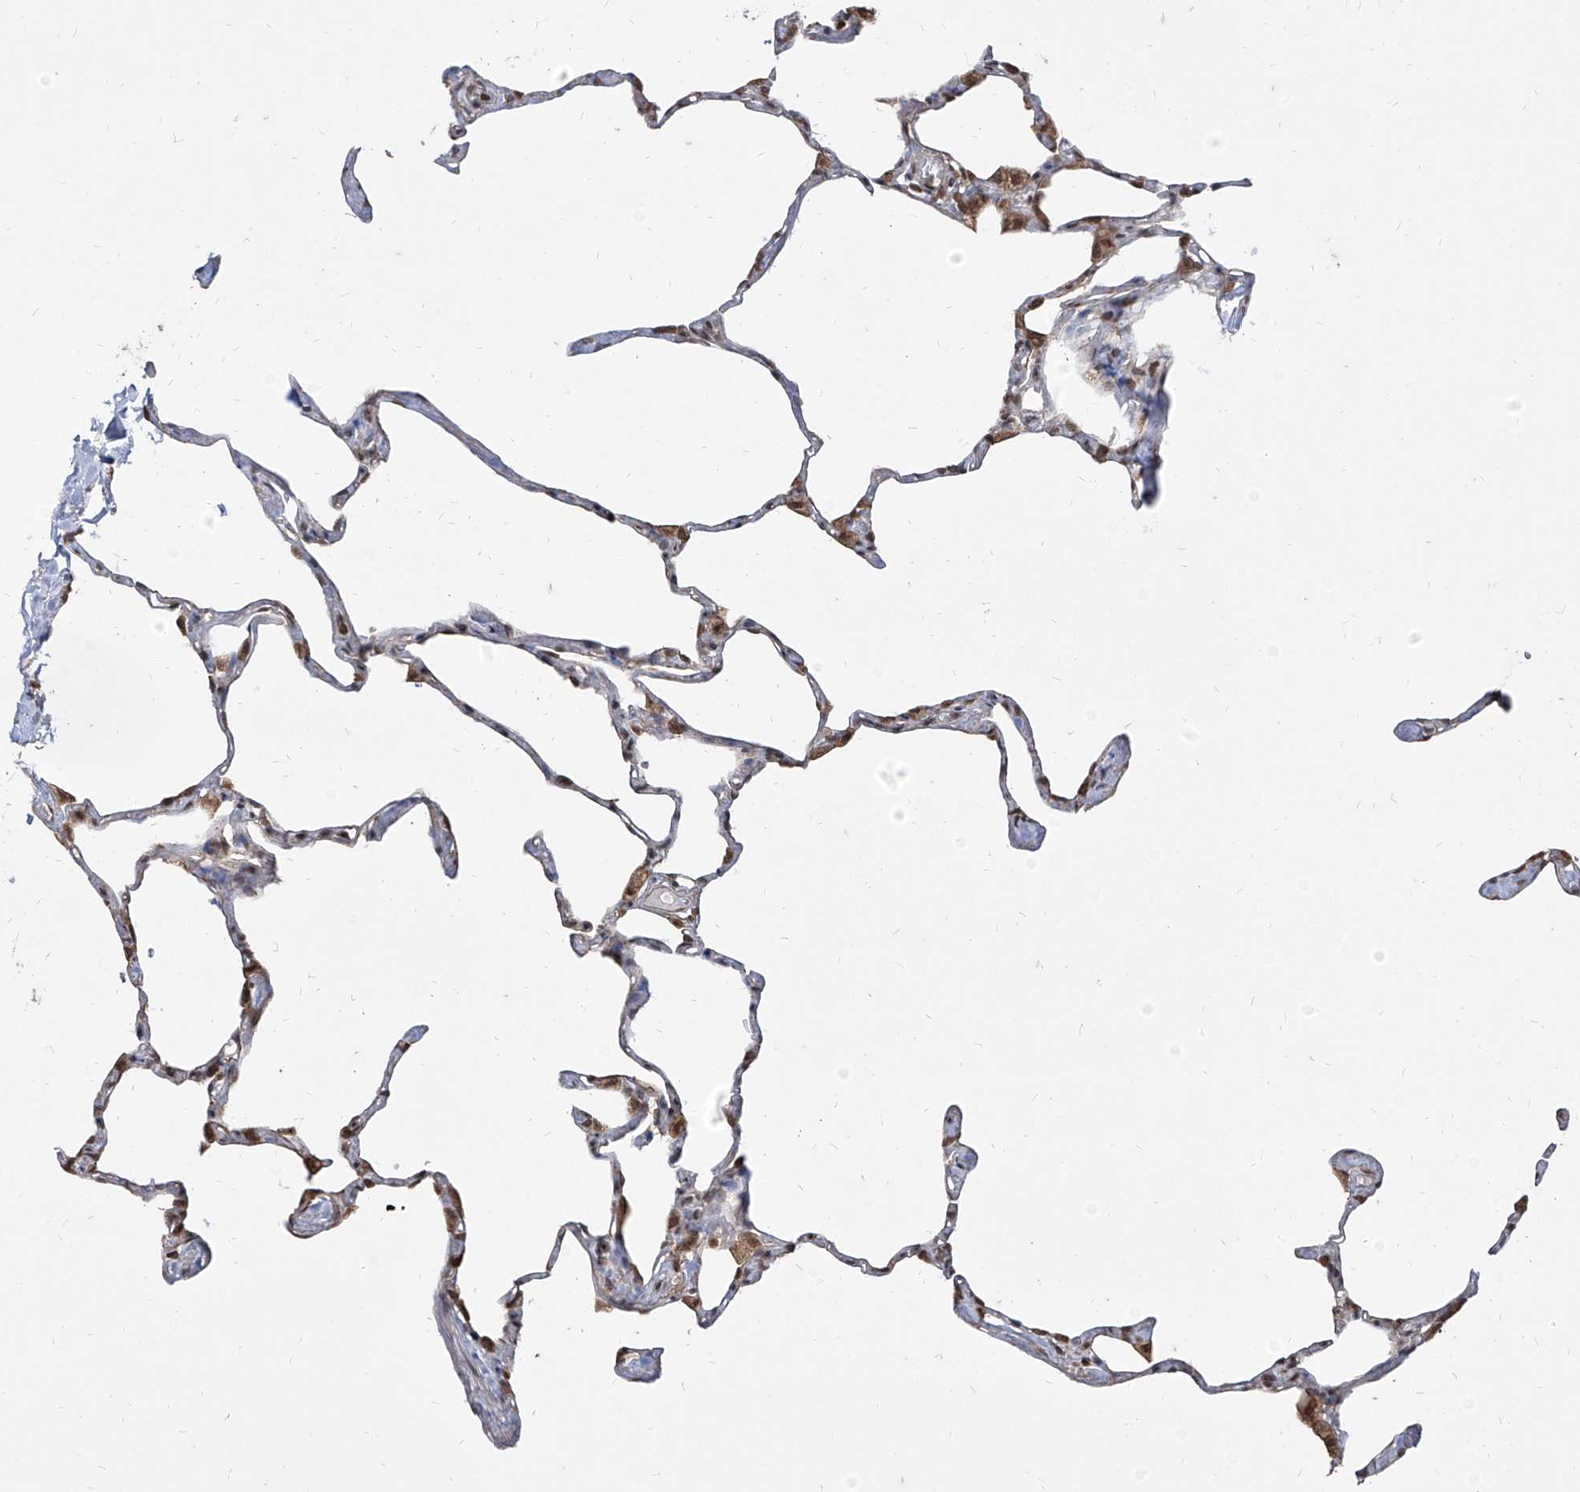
{"staining": {"intensity": "moderate", "quantity": "25%-75%", "location": "cytoplasmic/membranous"}, "tissue": "lung", "cell_type": "Alveolar cells", "image_type": "normal", "snomed": [{"axis": "morphology", "description": "Normal tissue, NOS"}, {"axis": "topography", "description": "Lung"}], "caption": "Immunohistochemistry (DAB) staining of benign human lung demonstrates moderate cytoplasmic/membranous protein staining in about 25%-75% of alveolar cells.", "gene": "C8orf82", "patient": {"sex": "male", "age": 65}}